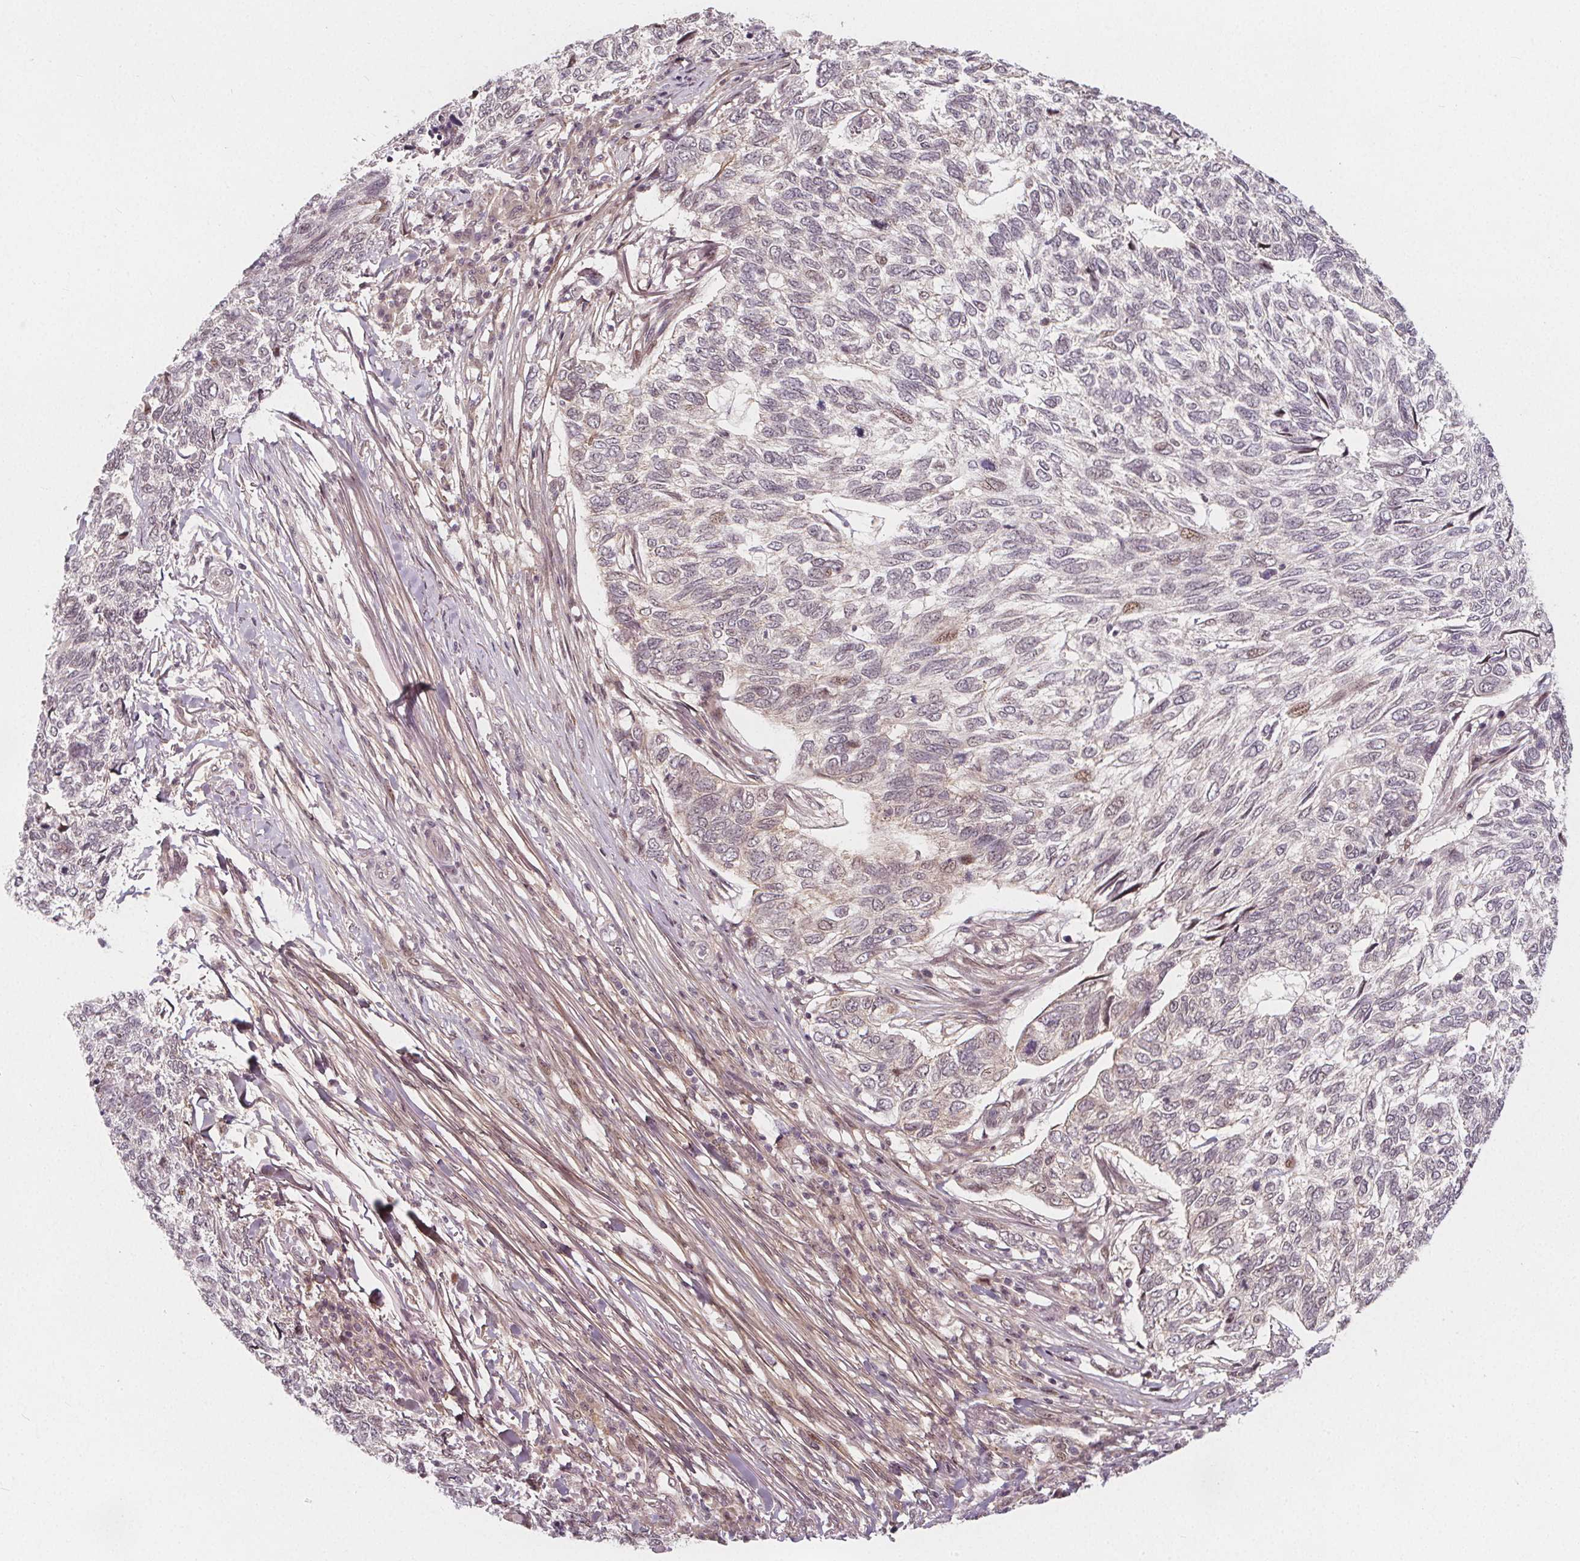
{"staining": {"intensity": "negative", "quantity": "none", "location": "none"}, "tissue": "skin cancer", "cell_type": "Tumor cells", "image_type": "cancer", "snomed": [{"axis": "morphology", "description": "Basal cell carcinoma"}, {"axis": "topography", "description": "Skin"}], "caption": "IHC image of human basal cell carcinoma (skin) stained for a protein (brown), which demonstrates no staining in tumor cells.", "gene": "AKT1S1", "patient": {"sex": "female", "age": 65}}